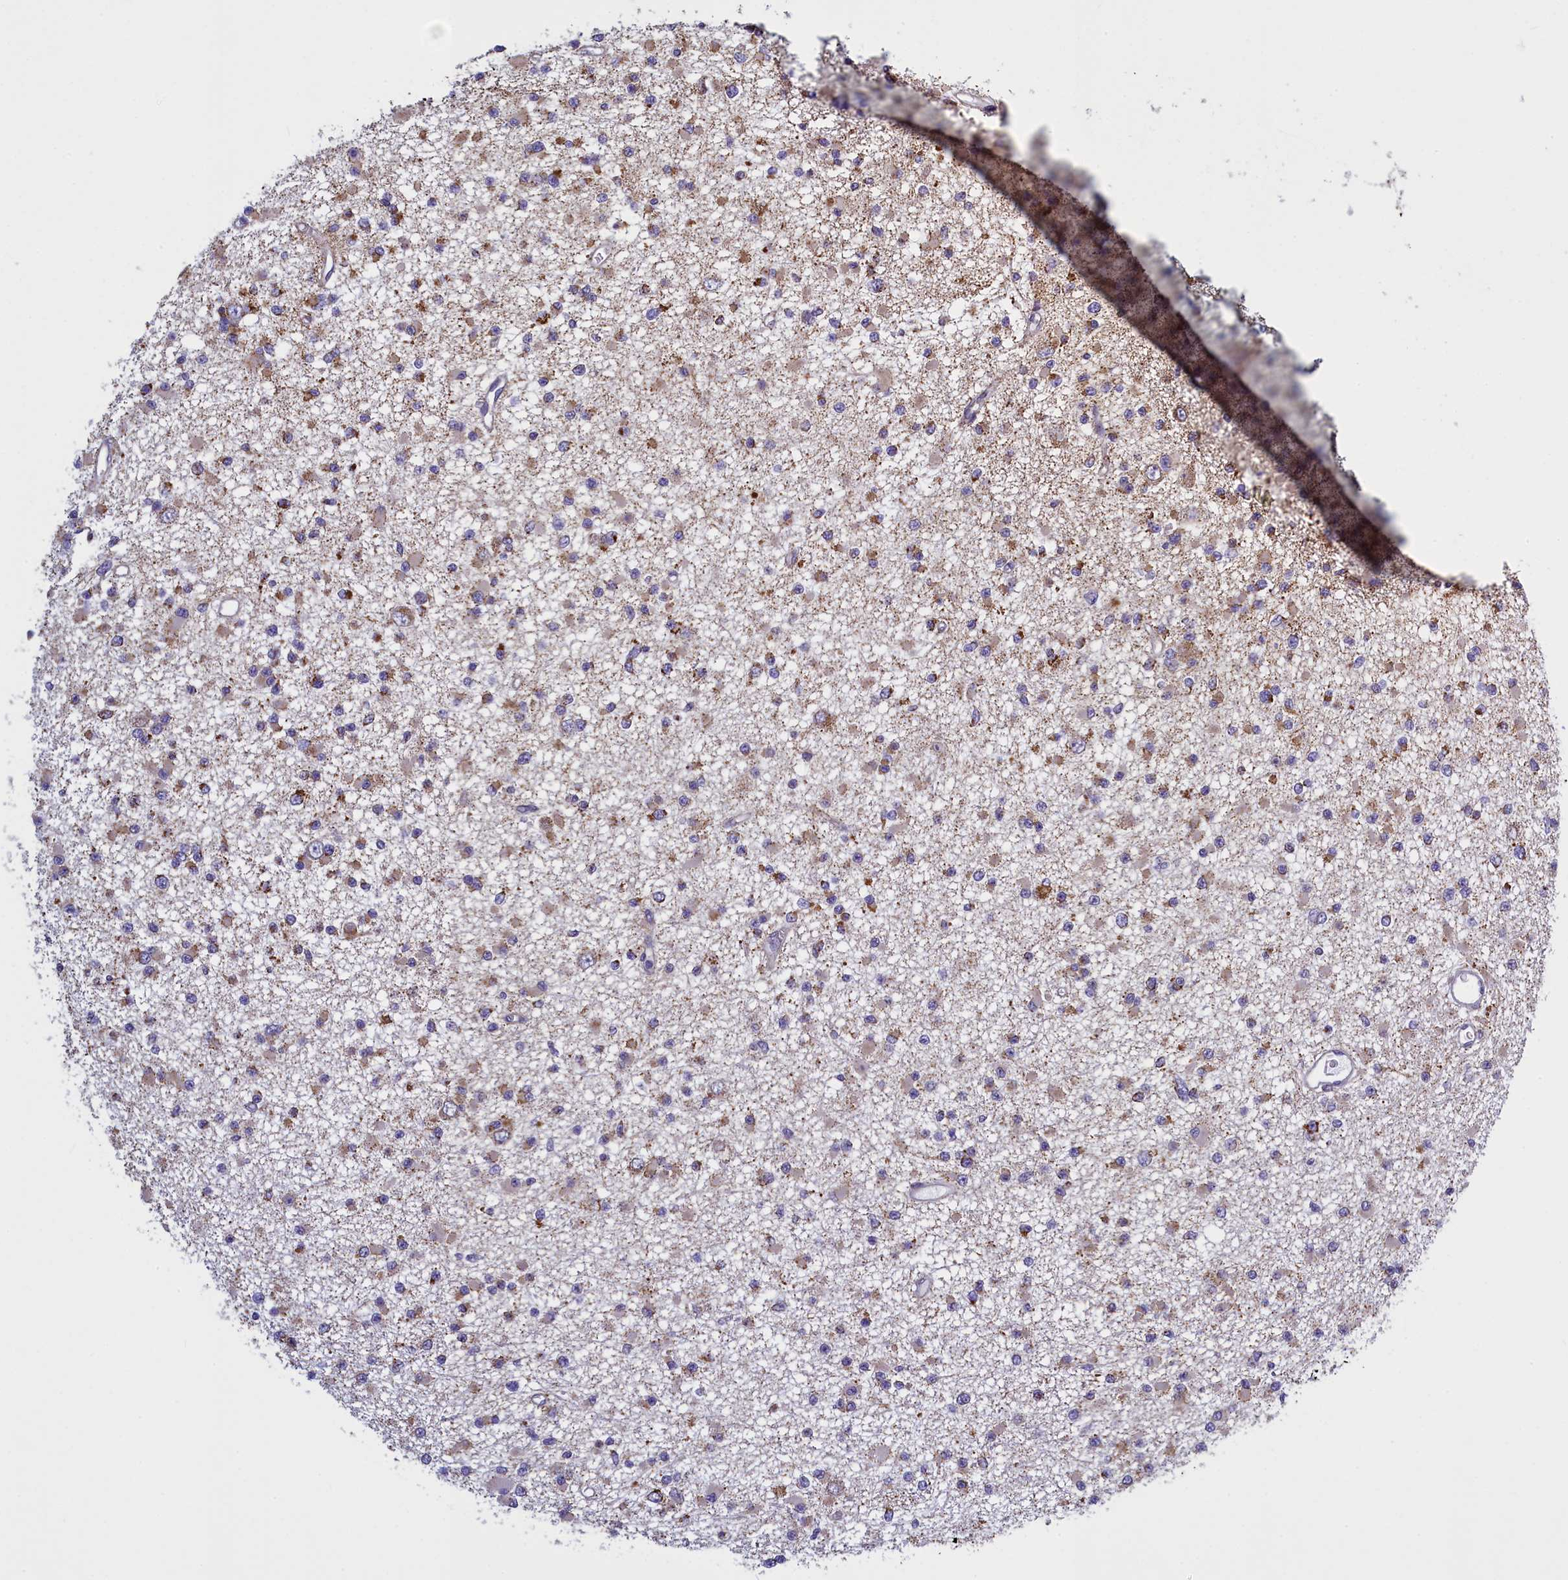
{"staining": {"intensity": "moderate", "quantity": "25%-75%", "location": "cytoplasmic/membranous"}, "tissue": "glioma", "cell_type": "Tumor cells", "image_type": "cancer", "snomed": [{"axis": "morphology", "description": "Glioma, malignant, Low grade"}, {"axis": "topography", "description": "Brain"}], "caption": "DAB immunohistochemical staining of human glioma reveals moderate cytoplasmic/membranous protein positivity in about 25%-75% of tumor cells. (DAB = brown stain, brightfield microscopy at high magnification).", "gene": "IFT122", "patient": {"sex": "female", "age": 22}}